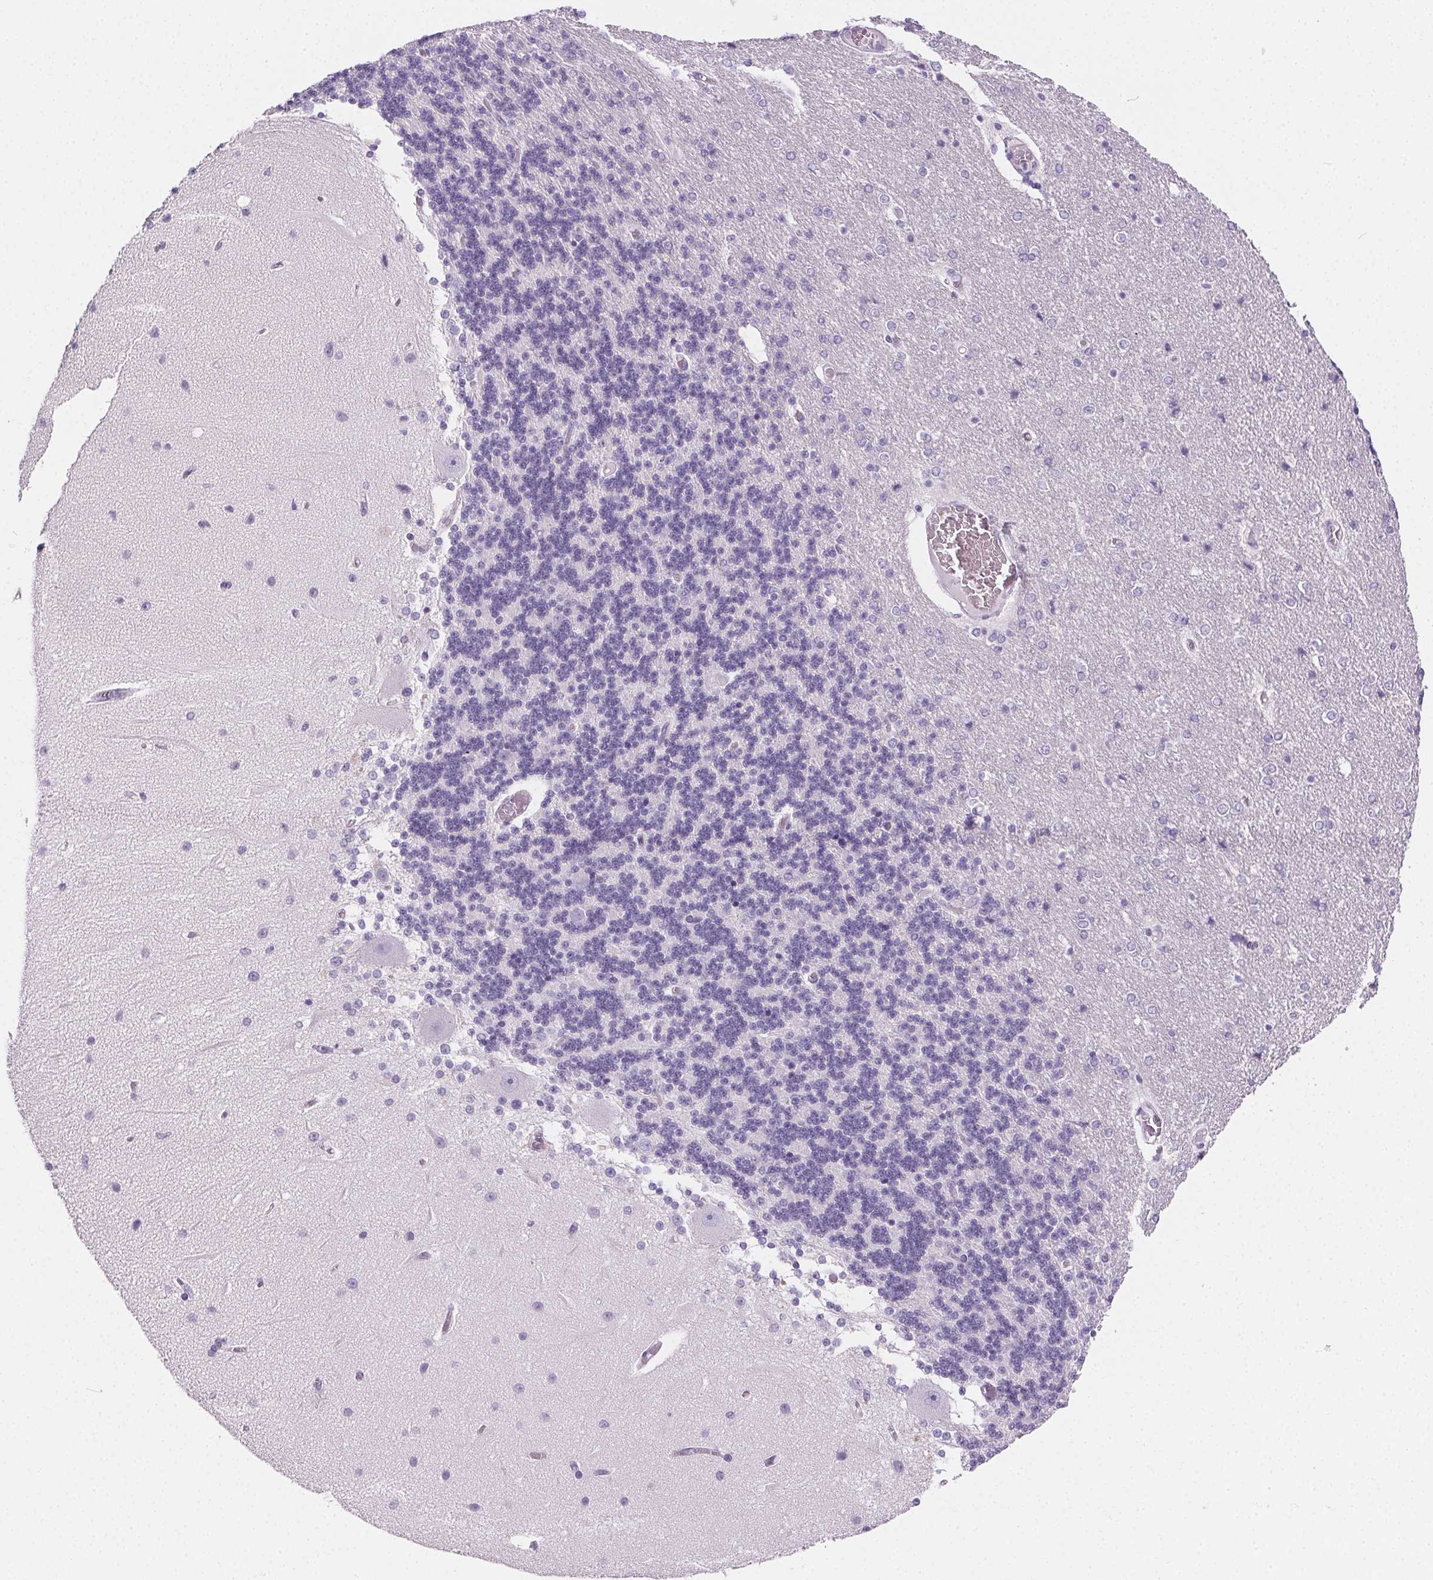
{"staining": {"intensity": "negative", "quantity": "none", "location": "none"}, "tissue": "cerebellum", "cell_type": "Cells in granular layer", "image_type": "normal", "snomed": [{"axis": "morphology", "description": "Normal tissue, NOS"}, {"axis": "topography", "description": "Cerebellum"}], "caption": "Cells in granular layer are negative for brown protein staining in benign cerebellum. (Brightfield microscopy of DAB immunohistochemistry at high magnification).", "gene": "PRSS1", "patient": {"sex": "female", "age": 54}}